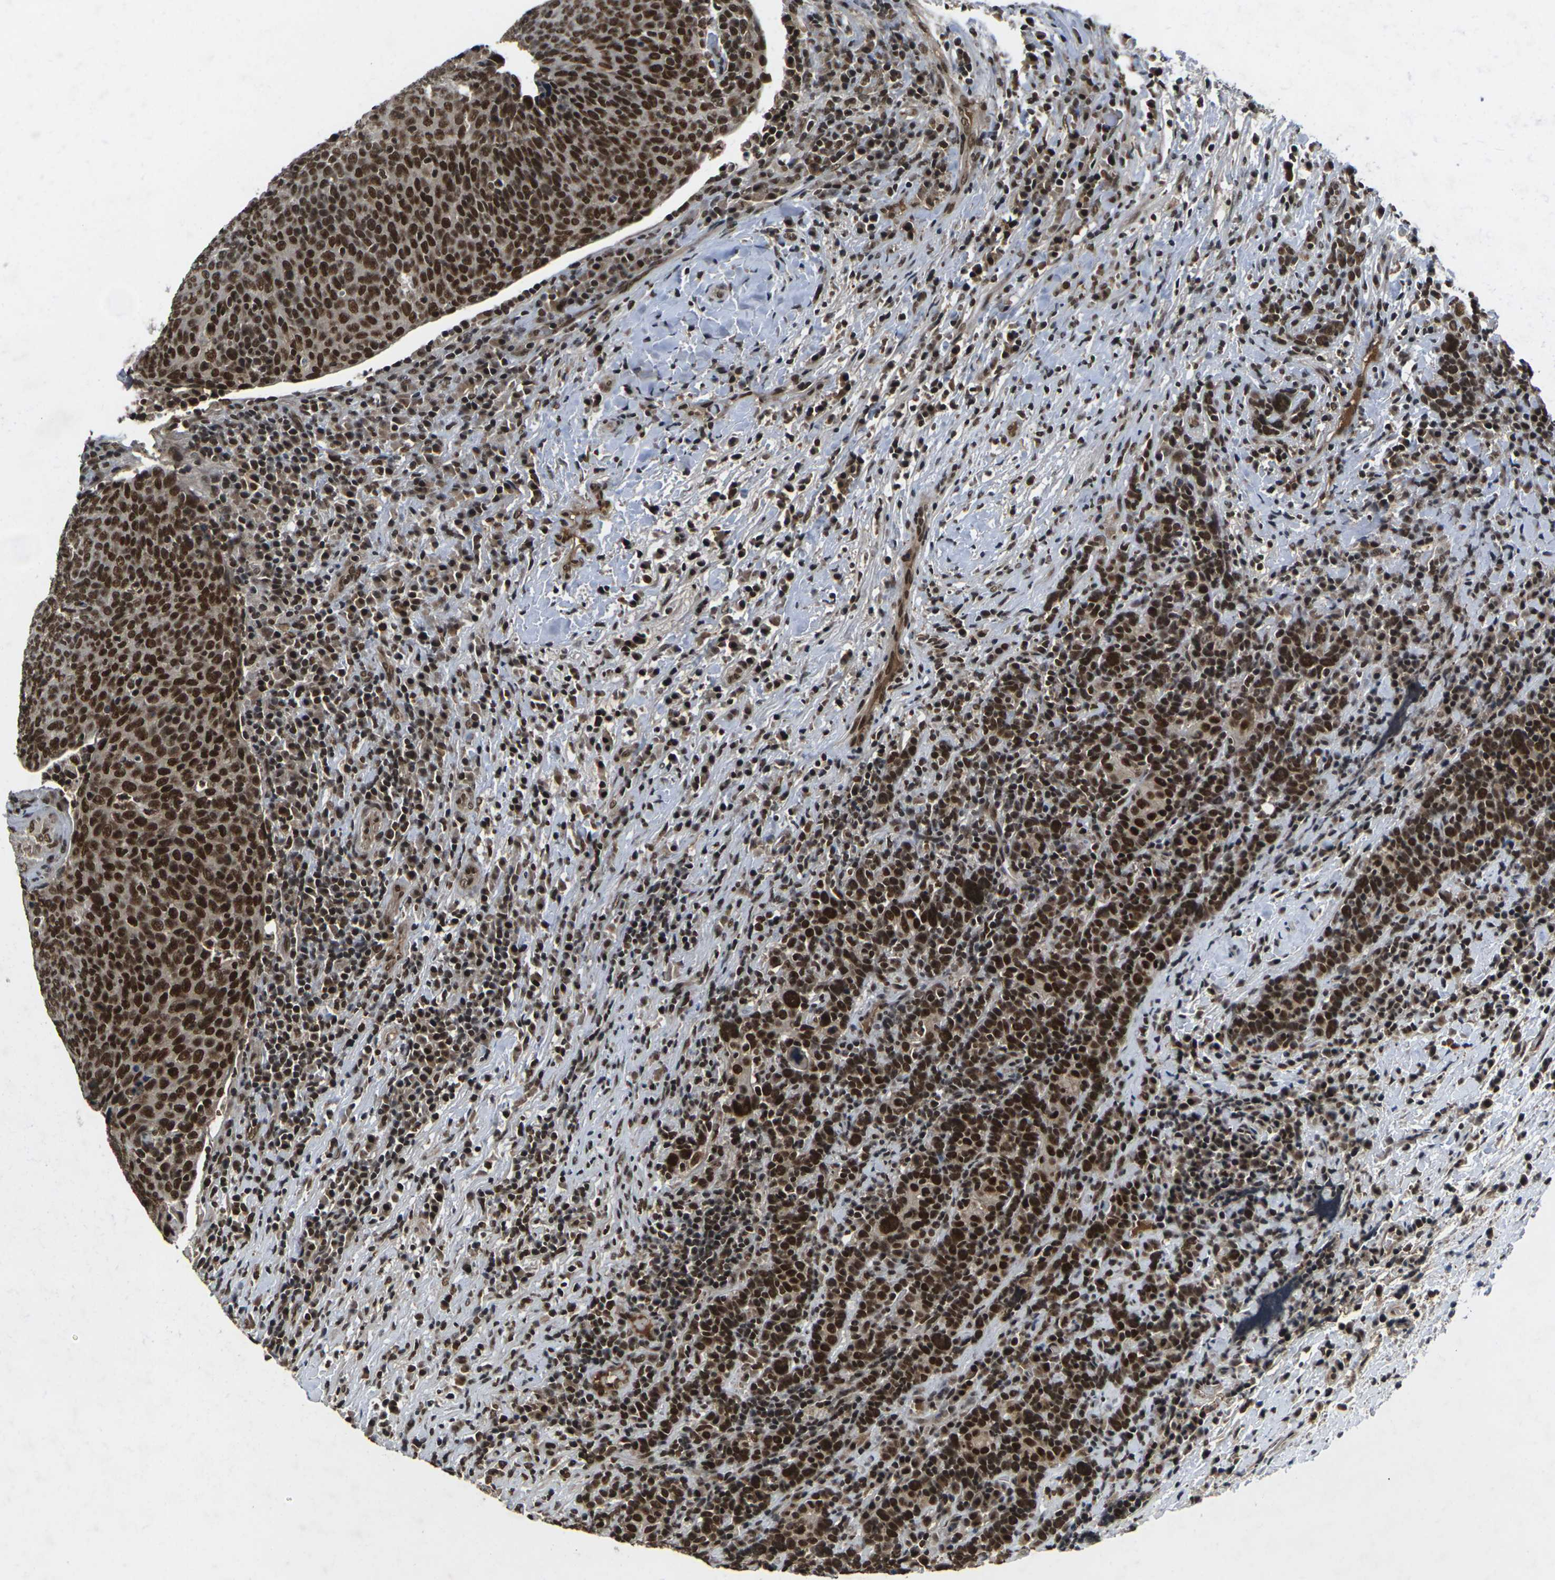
{"staining": {"intensity": "strong", "quantity": ">75%", "location": "cytoplasmic/membranous,nuclear"}, "tissue": "head and neck cancer", "cell_type": "Tumor cells", "image_type": "cancer", "snomed": [{"axis": "morphology", "description": "Squamous cell carcinoma, NOS"}, {"axis": "morphology", "description": "Squamous cell carcinoma, metastatic, NOS"}, {"axis": "topography", "description": "Lymph node"}, {"axis": "topography", "description": "Head-Neck"}], "caption": "Strong cytoplasmic/membranous and nuclear expression is seen in about >75% of tumor cells in head and neck metastatic squamous cell carcinoma.", "gene": "NELFA", "patient": {"sex": "male", "age": 62}}